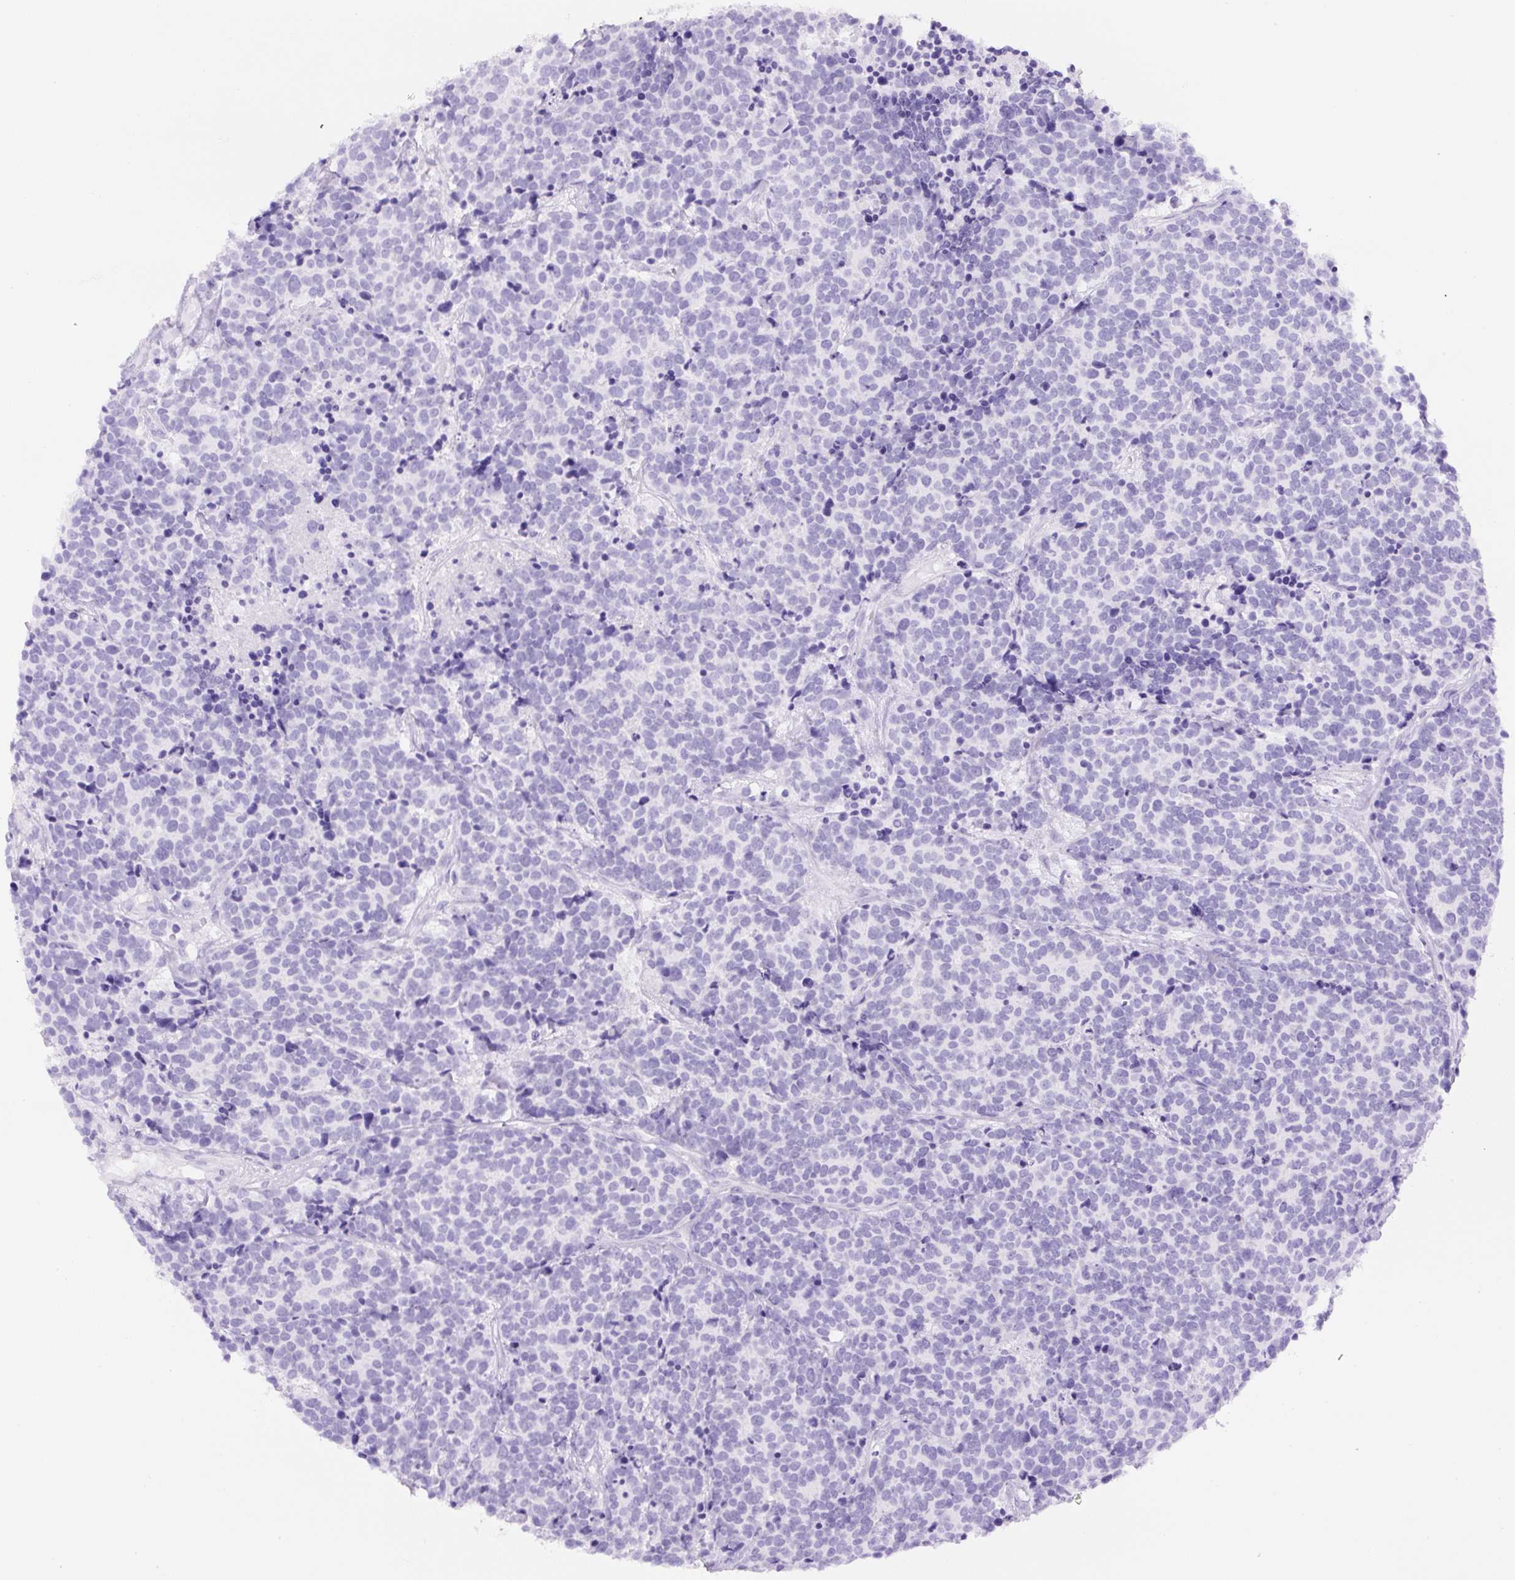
{"staining": {"intensity": "negative", "quantity": "none", "location": "none"}, "tissue": "carcinoid", "cell_type": "Tumor cells", "image_type": "cancer", "snomed": [{"axis": "morphology", "description": "Carcinoid, malignant, NOS"}, {"axis": "topography", "description": "Skin"}], "caption": "IHC of human carcinoid displays no expression in tumor cells. (DAB immunohistochemistry (IHC) visualized using brightfield microscopy, high magnification).", "gene": "RSPO4", "patient": {"sex": "female", "age": 79}}